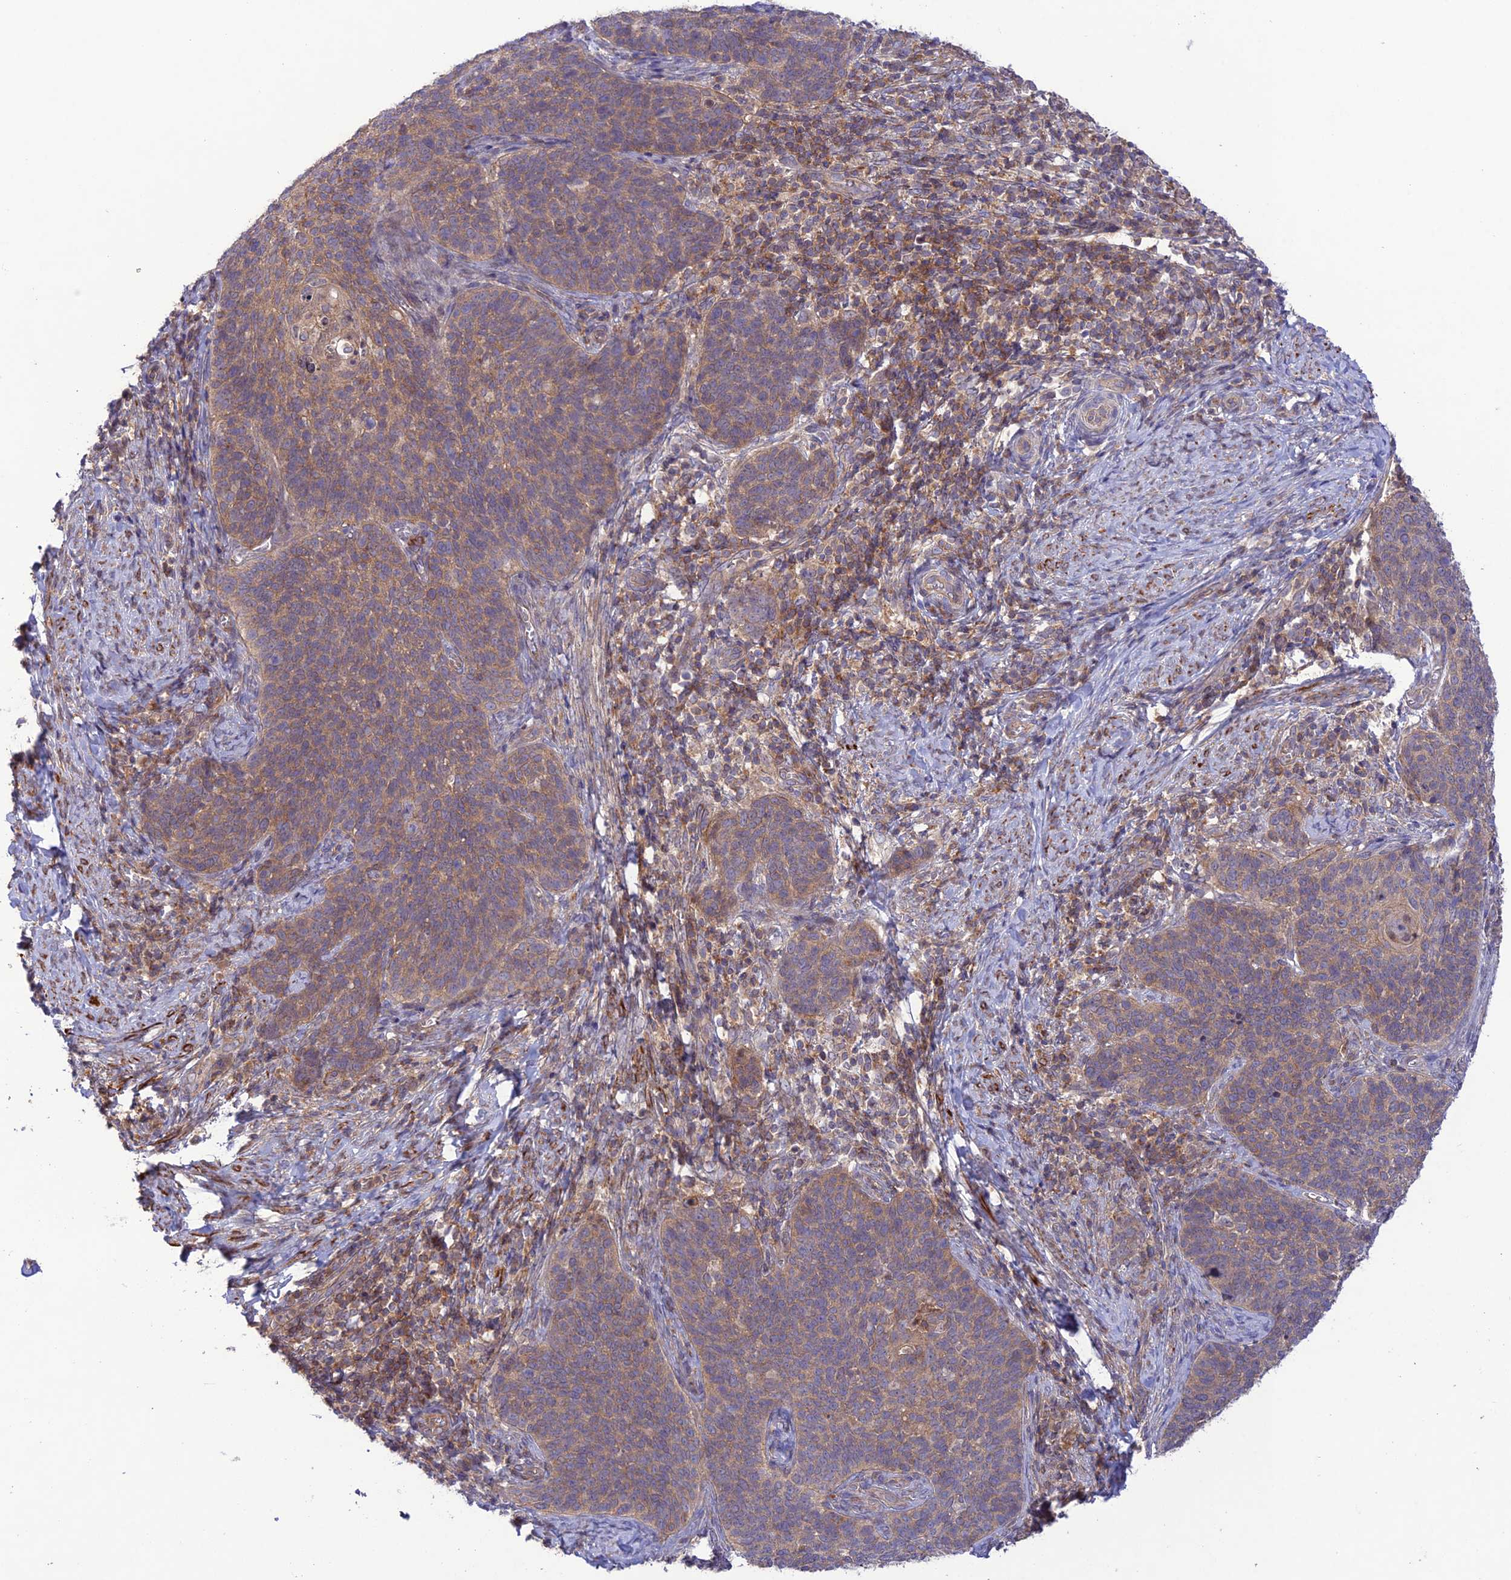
{"staining": {"intensity": "weak", "quantity": ">75%", "location": "cytoplasmic/membranous"}, "tissue": "cervical cancer", "cell_type": "Tumor cells", "image_type": "cancer", "snomed": [{"axis": "morphology", "description": "Normal tissue, NOS"}, {"axis": "morphology", "description": "Squamous cell carcinoma, NOS"}, {"axis": "topography", "description": "Cervix"}], "caption": "Squamous cell carcinoma (cervical) was stained to show a protein in brown. There is low levels of weak cytoplasmic/membranous expression in approximately >75% of tumor cells. (brown staining indicates protein expression, while blue staining denotes nuclei).", "gene": "FCHSD1", "patient": {"sex": "female", "age": 39}}